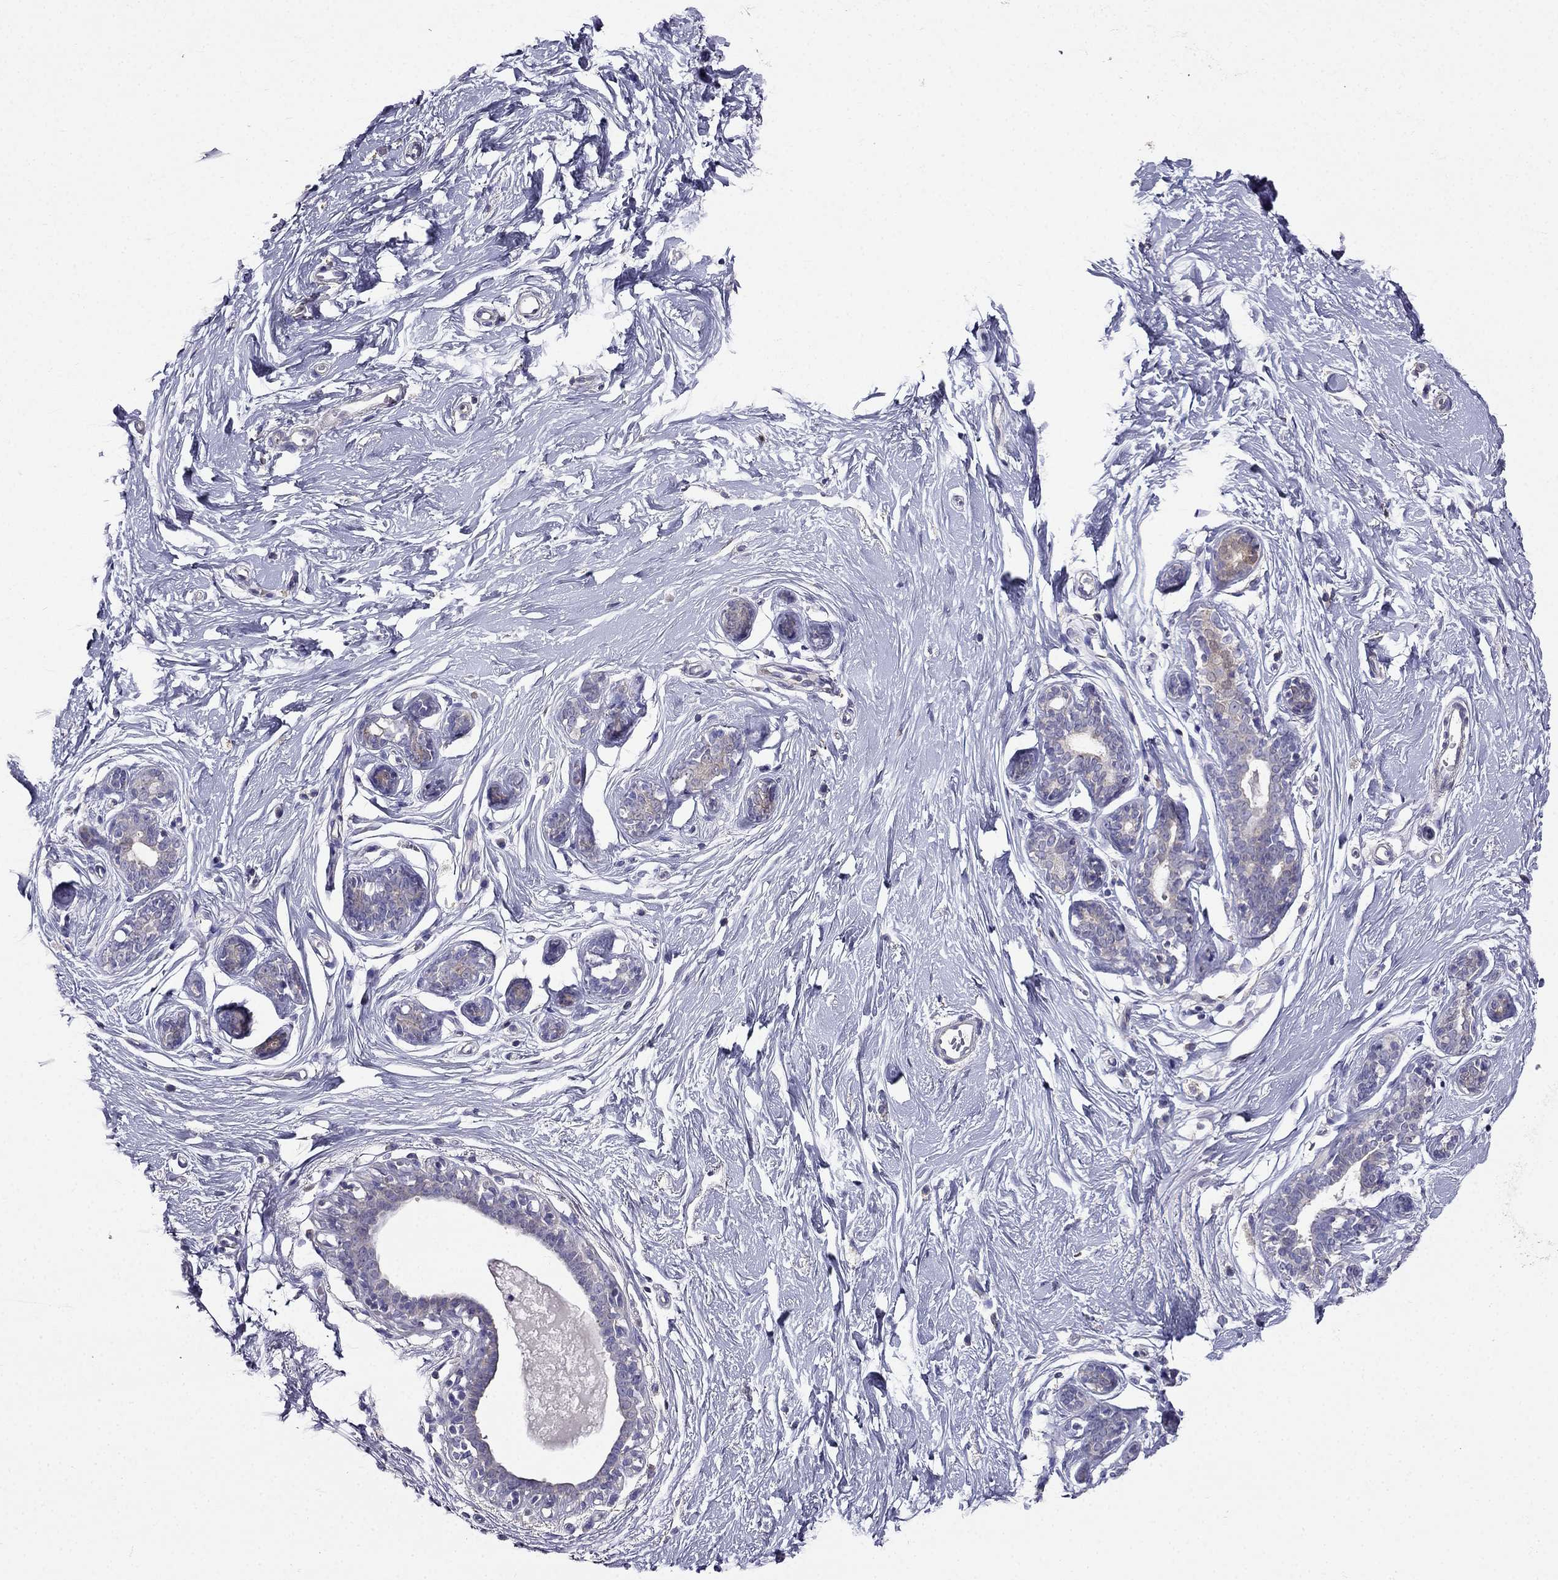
{"staining": {"intensity": "negative", "quantity": "none", "location": "none"}, "tissue": "breast", "cell_type": "Adipocytes", "image_type": "normal", "snomed": [{"axis": "morphology", "description": "Normal tissue, NOS"}, {"axis": "topography", "description": "Breast"}], "caption": "IHC micrograph of normal breast: breast stained with DAB (3,3'-diaminobenzidine) reveals no significant protein expression in adipocytes. (DAB (3,3'-diaminobenzidine) IHC visualized using brightfield microscopy, high magnification).", "gene": "AS3MT", "patient": {"sex": "female", "age": 37}}